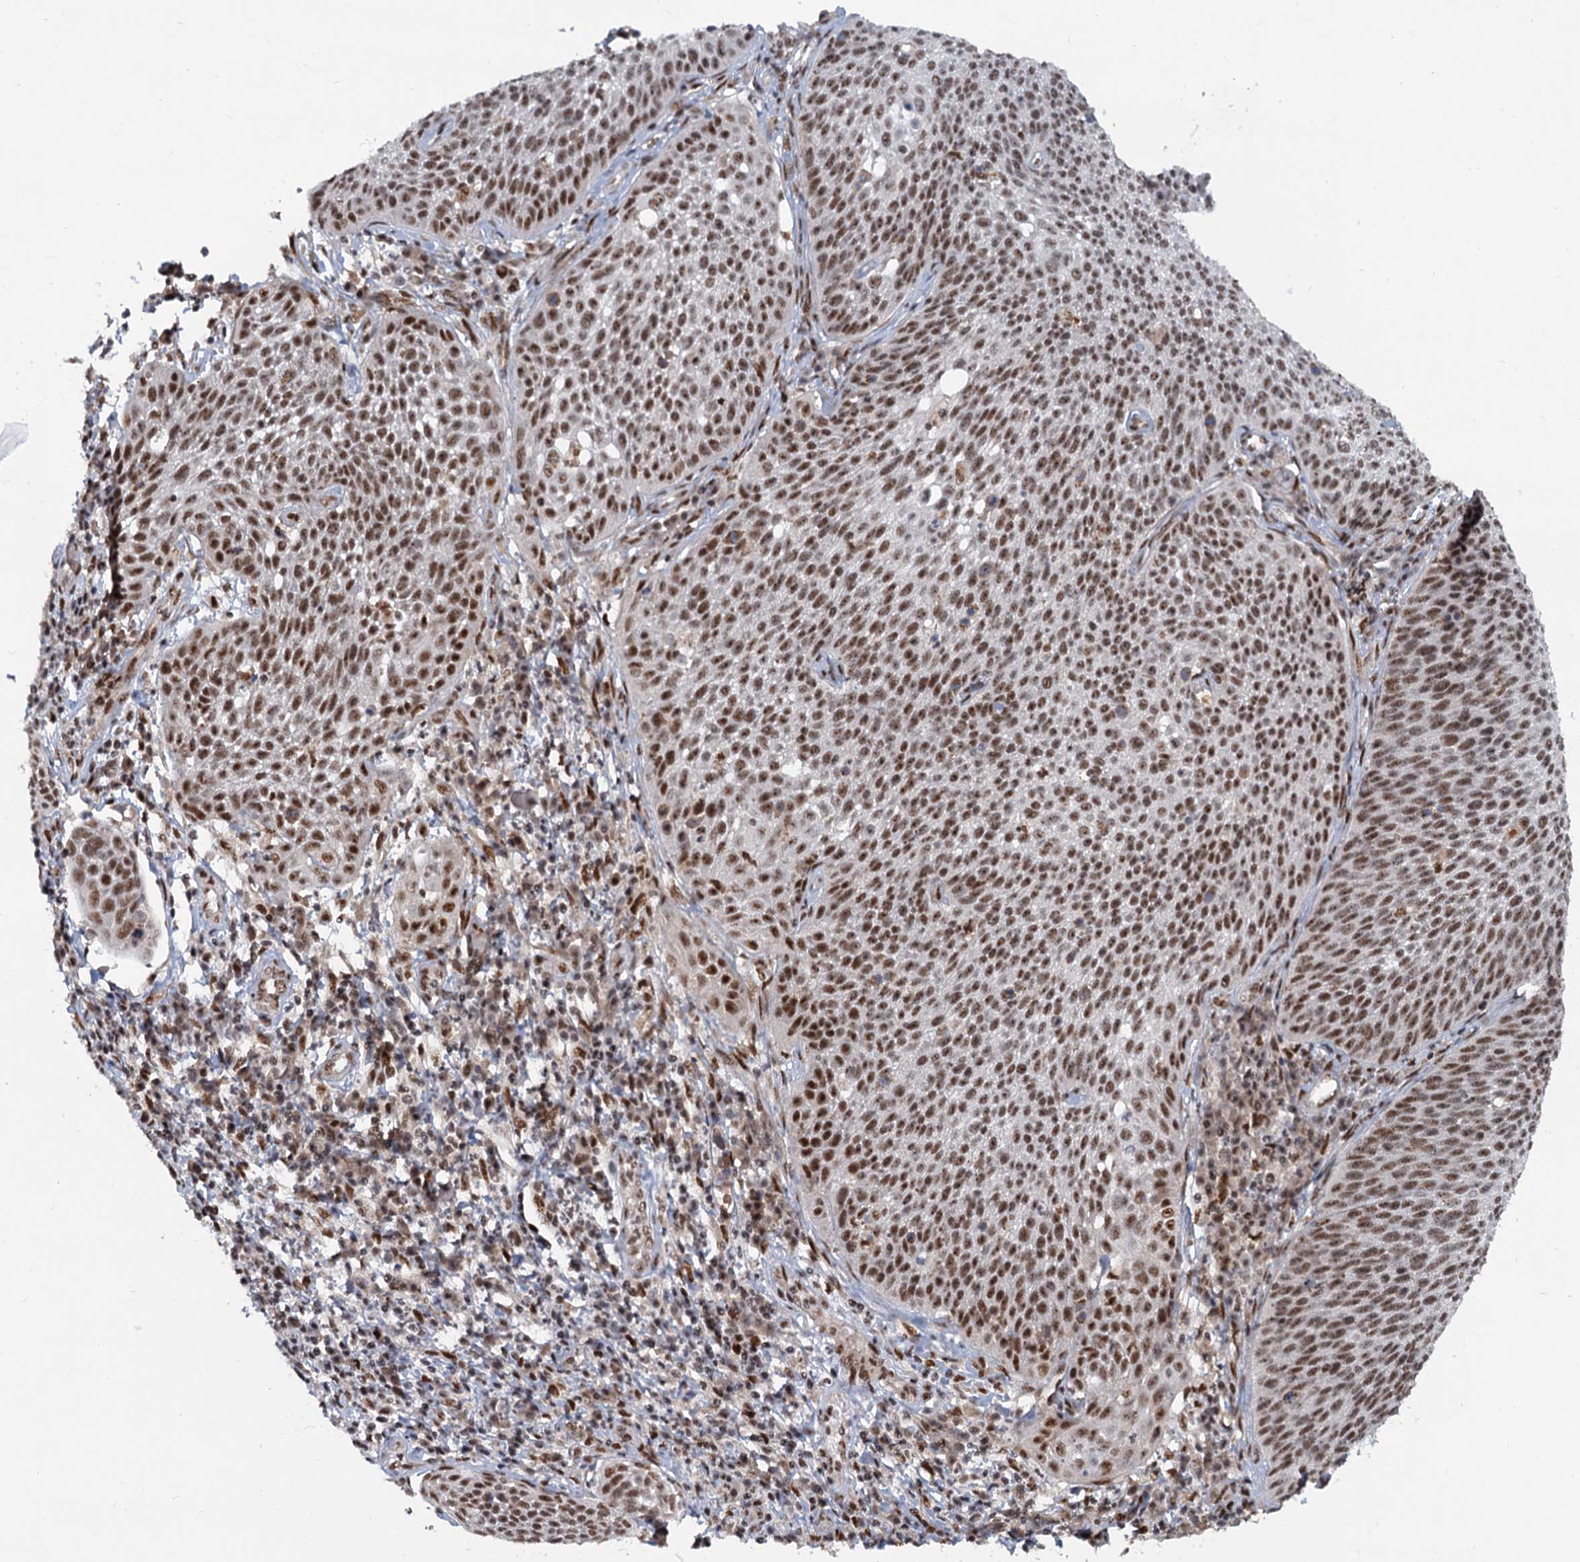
{"staining": {"intensity": "moderate", "quantity": ">75%", "location": "nuclear"}, "tissue": "cervical cancer", "cell_type": "Tumor cells", "image_type": "cancer", "snomed": [{"axis": "morphology", "description": "Squamous cell carcinoma, NOS"}, {"axis": "topography", "description": "Cervix"}], "caption": "This is a photomicrograph of immunohistochemistry (IHC) staining of cervical cancer, which shows moderate expression in the nuclear of tumor cells.", "gene": "WBP4", "patient": {"sex": "female", "age": 34}}